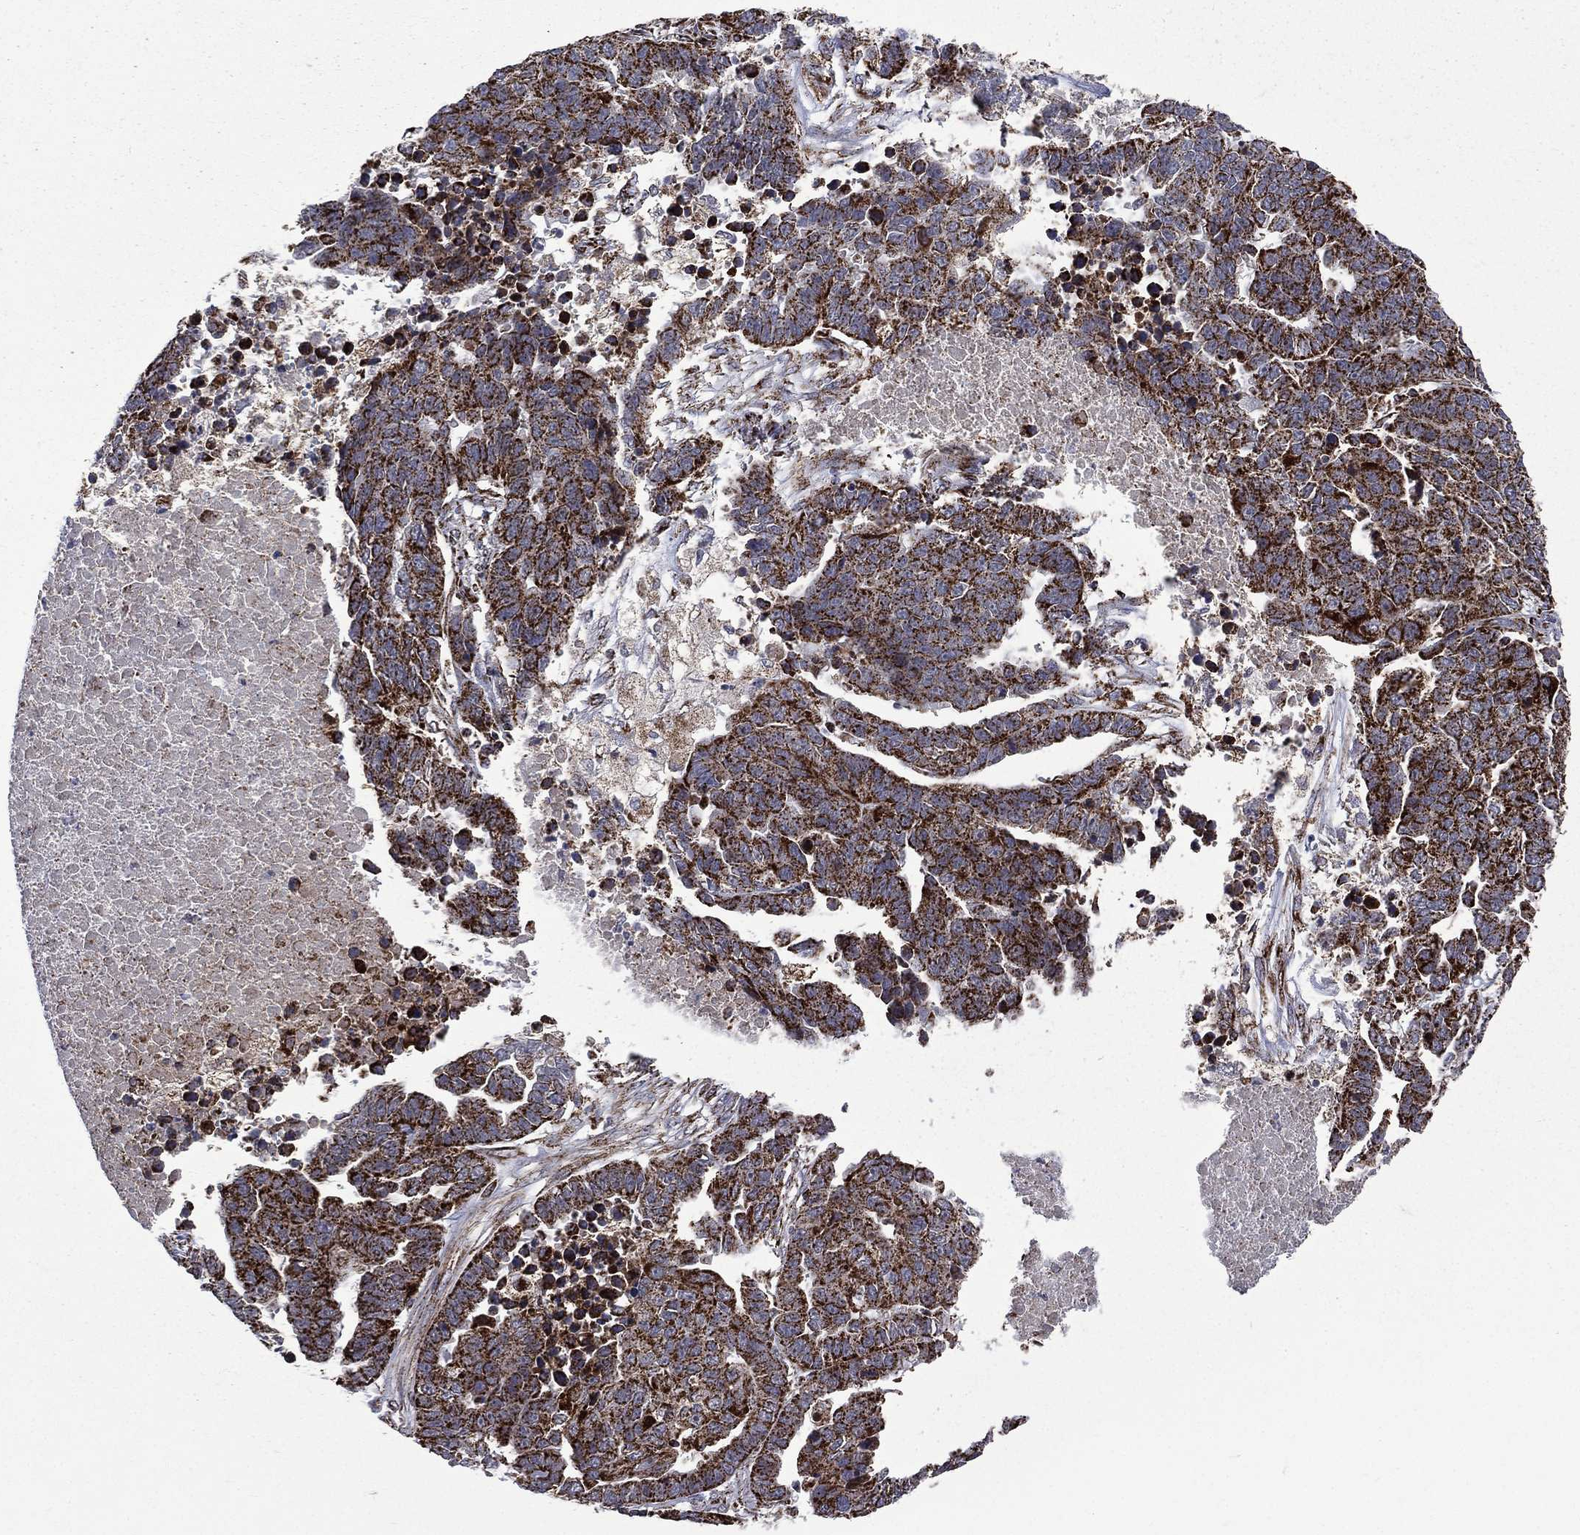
{"staining": {"intensity": "strong", "quantity": ">75%", "location": "cytoplasmic/membranous"}, "tissue": "ovarian cancer", "cell_type": "Tumor cells", "image_type": "cancer", "snomed": [{"axis": "morphology", "description": "Cystadenocarcinoma, serous, NOS"}, {"axis": "topography", "description": "Ovary"}], "caption": "Protein expression by immunohistochemistry (IHC) displays strong cytoplasmic/membranous positivity in about >75% of tumor cells in ovarian cancer.", "gene": "GOT2", "patient": {"sex": "female", "age": 87}}